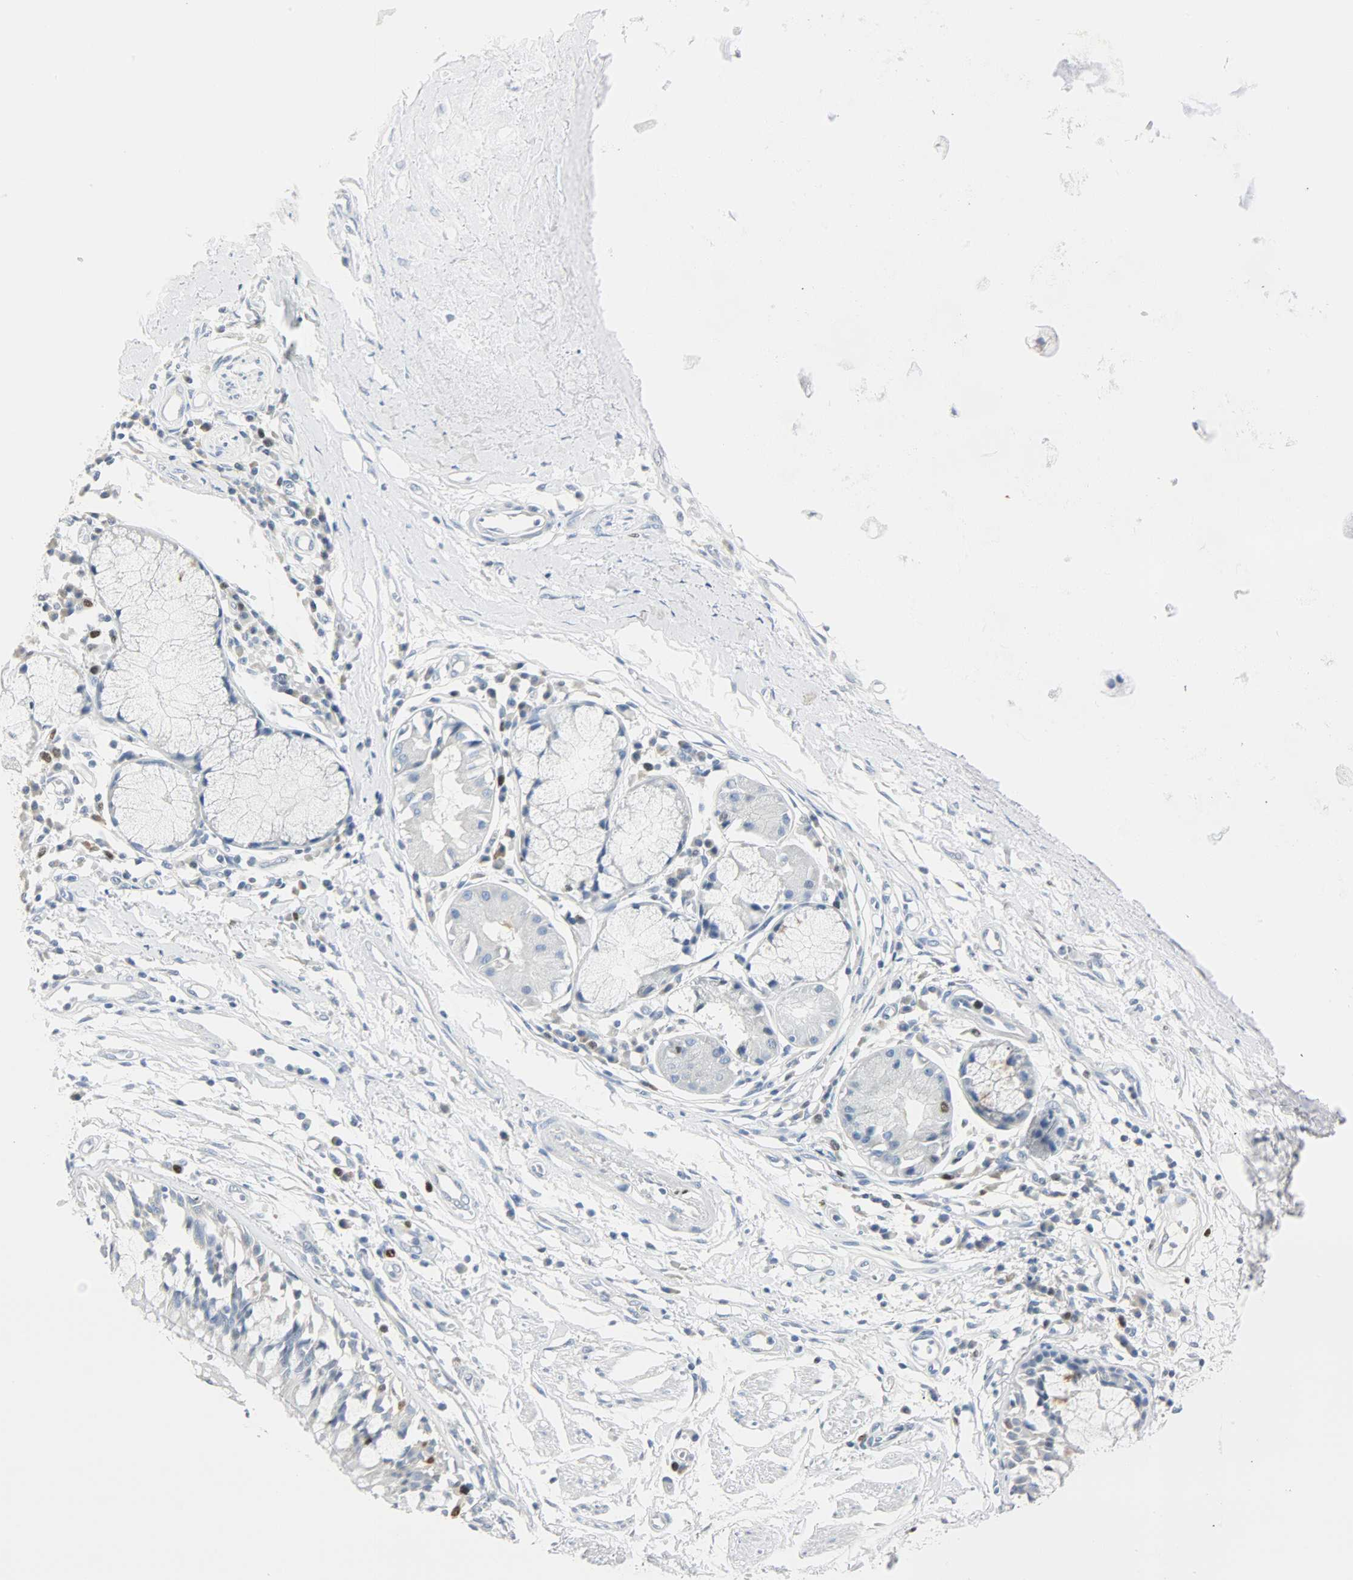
{"staining": {"intensity": "negative", "quantity": "none", "location": "none"}, "tissue": "adipose tissue", "cell_type": "Adipocytes", "image_type": "normal", "snomed": [{"axis": "morphology", "description": "Normal tissue, NOS"}, {"axis": "morphology", "description": "Adenocarcinoma, NOS"}, {"axis": "topography", "description": "Cartilage tissue"}, {"axis": "topography", "description": "Bronchus"}, {"axis": "topography", "description": "Lung"}], "caption": "DAB (3,3'-diaminobenzidine) immunohistochemical staining of unremarkable human adipose tissue exhibits no significant positivity in adipocytes. (Brightfield microscopy of DAB (3,3'-diaminobenzidine) immunohistochemistry (IHC) at high magnification).", "gene": "HELLS", "patient": {"sex": "female", "age": 67}}